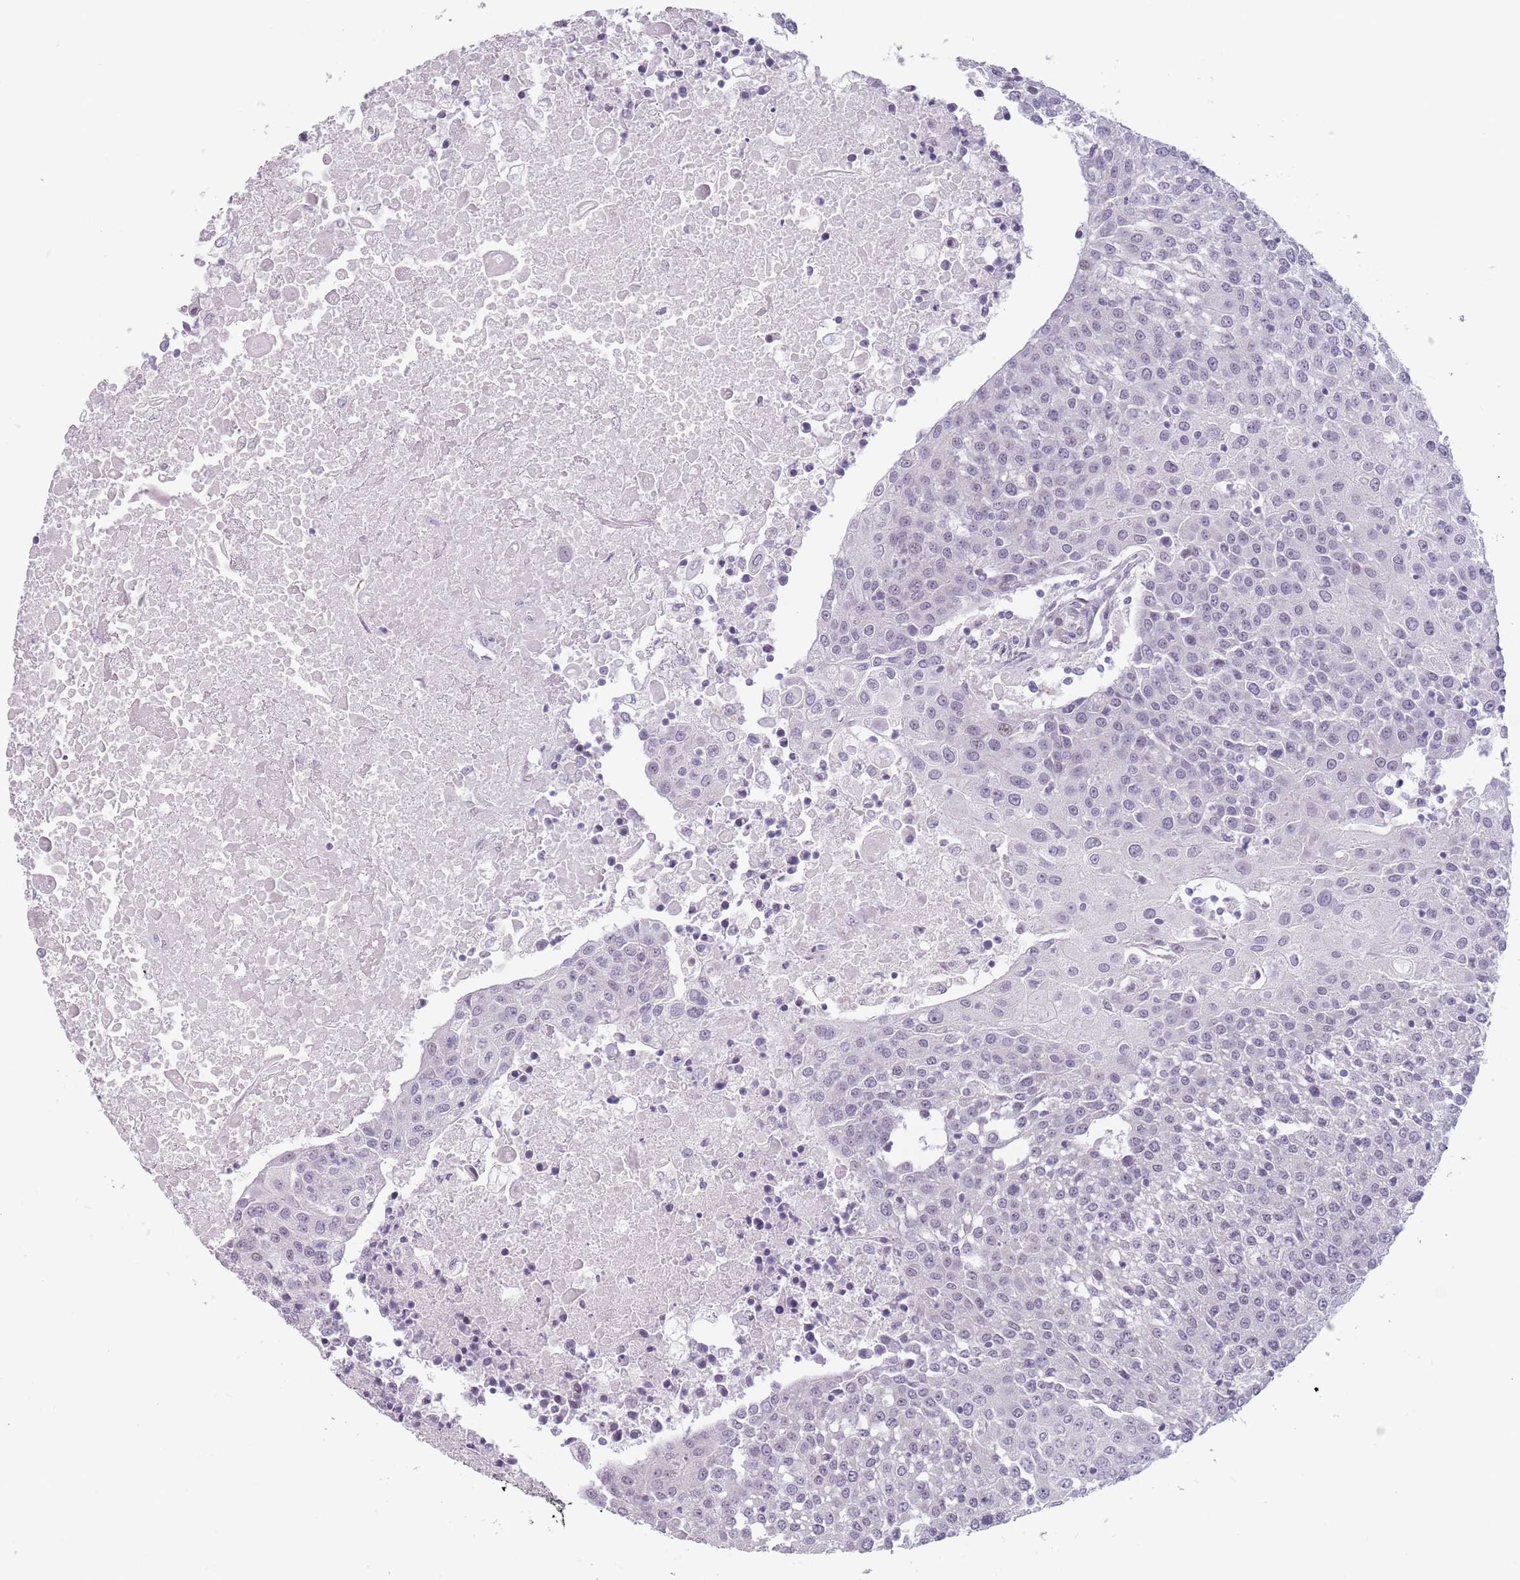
{"staining": {"intensity": "negative", "quantity": "none", "location": "none"}, "tissue": "urothelial cancer", "cell_type": "Tumor cells", "image_type": "cancer", "snomed": [{"axis": "morphology", "description": "Urothelial carcinoma, High grade"}, {"axis": "topography", "description": "Urinary bladder"}], "caption": "IHC of urothelial cancer demonstrates no positivity in tumor cells.", "gene": "PTCHD1", "patient": {"sex": "female", "age": 85}}